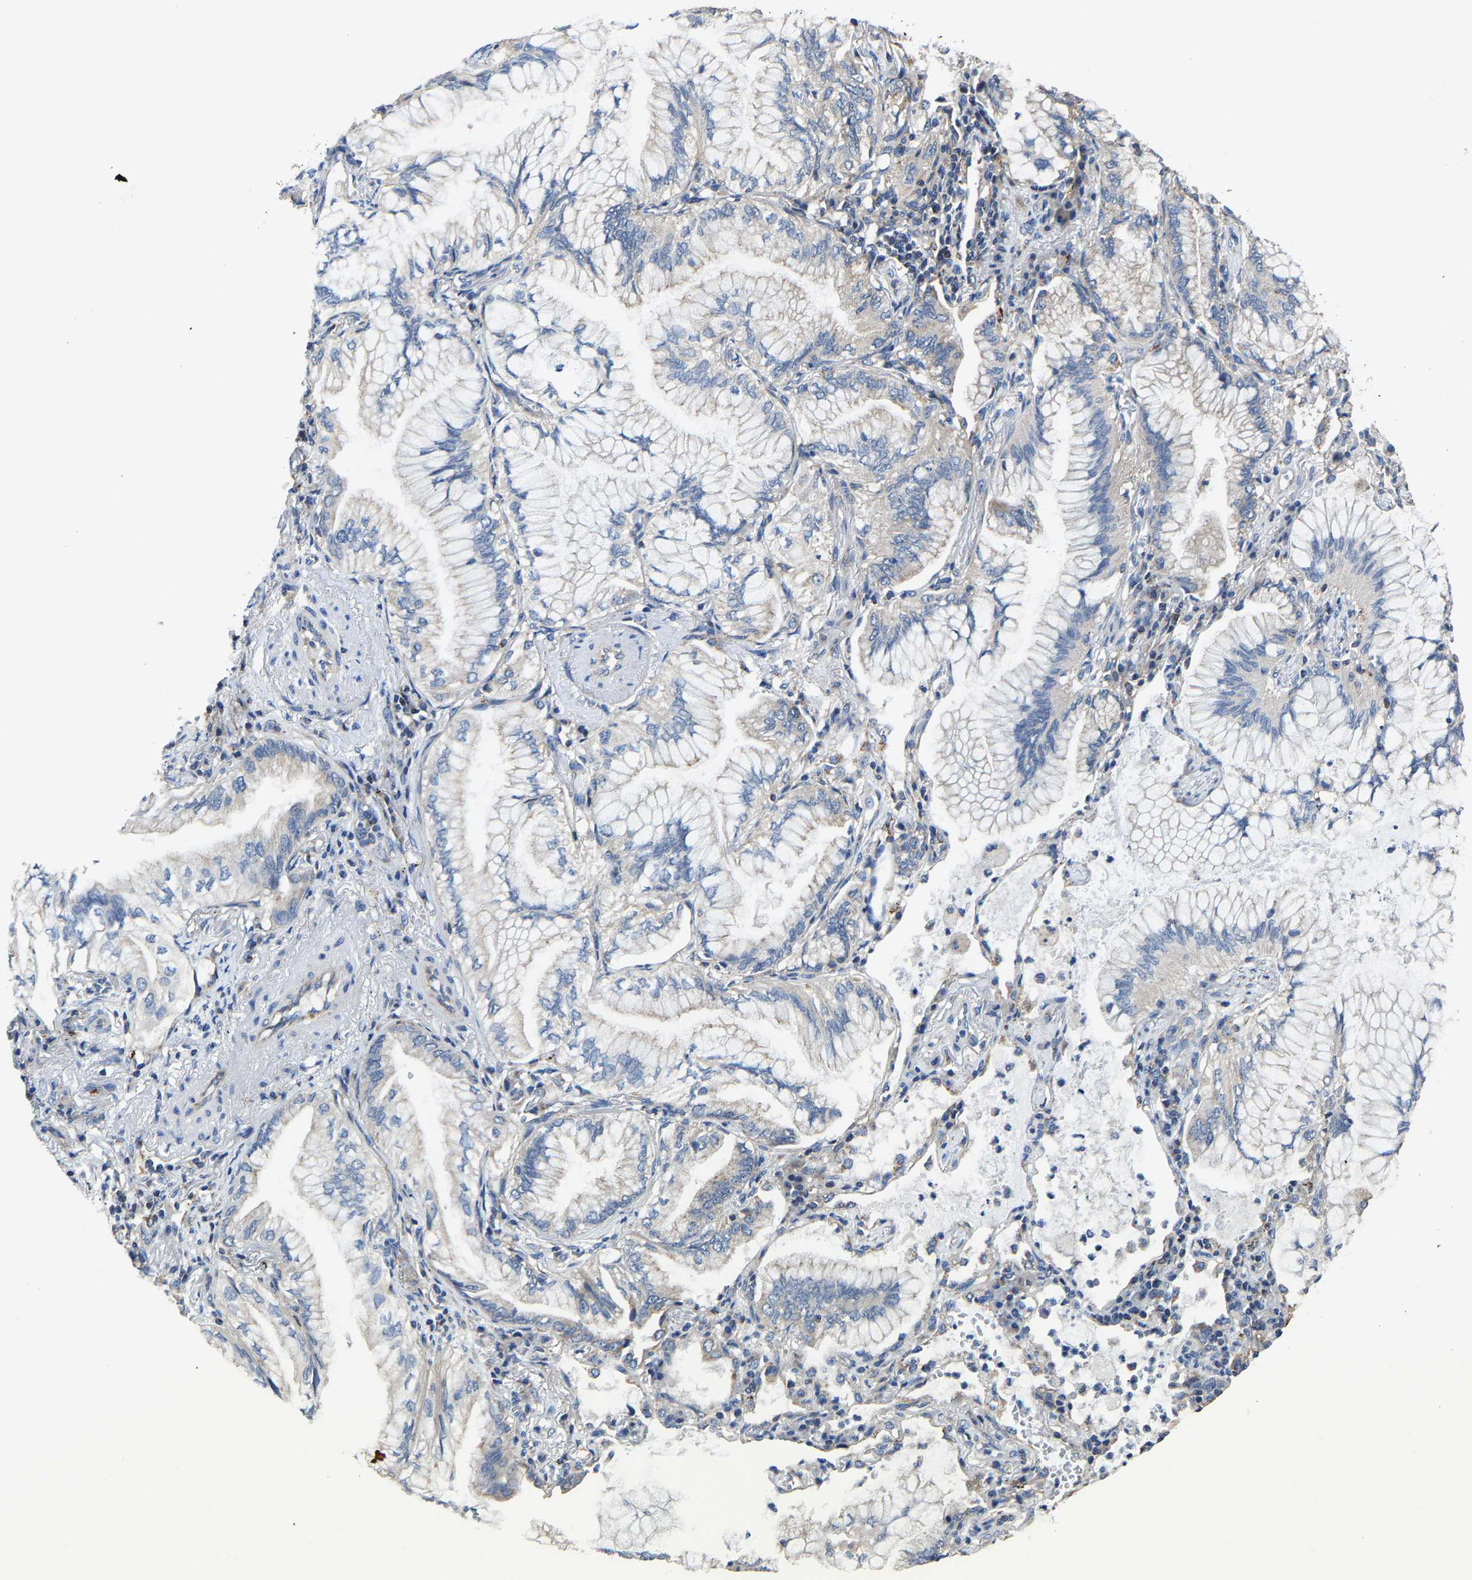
{"staining": {"intensity": "weak", "quantity": "<25%", "location": "cytoplasmic/membranous"}, "tissue": "lung cancer", "cell_type": "Tumor cells", "image_type": "cancer", "snomed": [{"axis": "morphology", "description": "Adenocarcinoma, NOS"}, {"axis": "topography", "description": "Lung"}], "caption": "Immunohistochemistry (IHC) micrograph of neoplastic tissue: human lung adenocarcinoma stained with DAB displays no significant protein expression in tumor cells.", "gene": "AGK", "patient": {"sex": "female", "age": 70}}